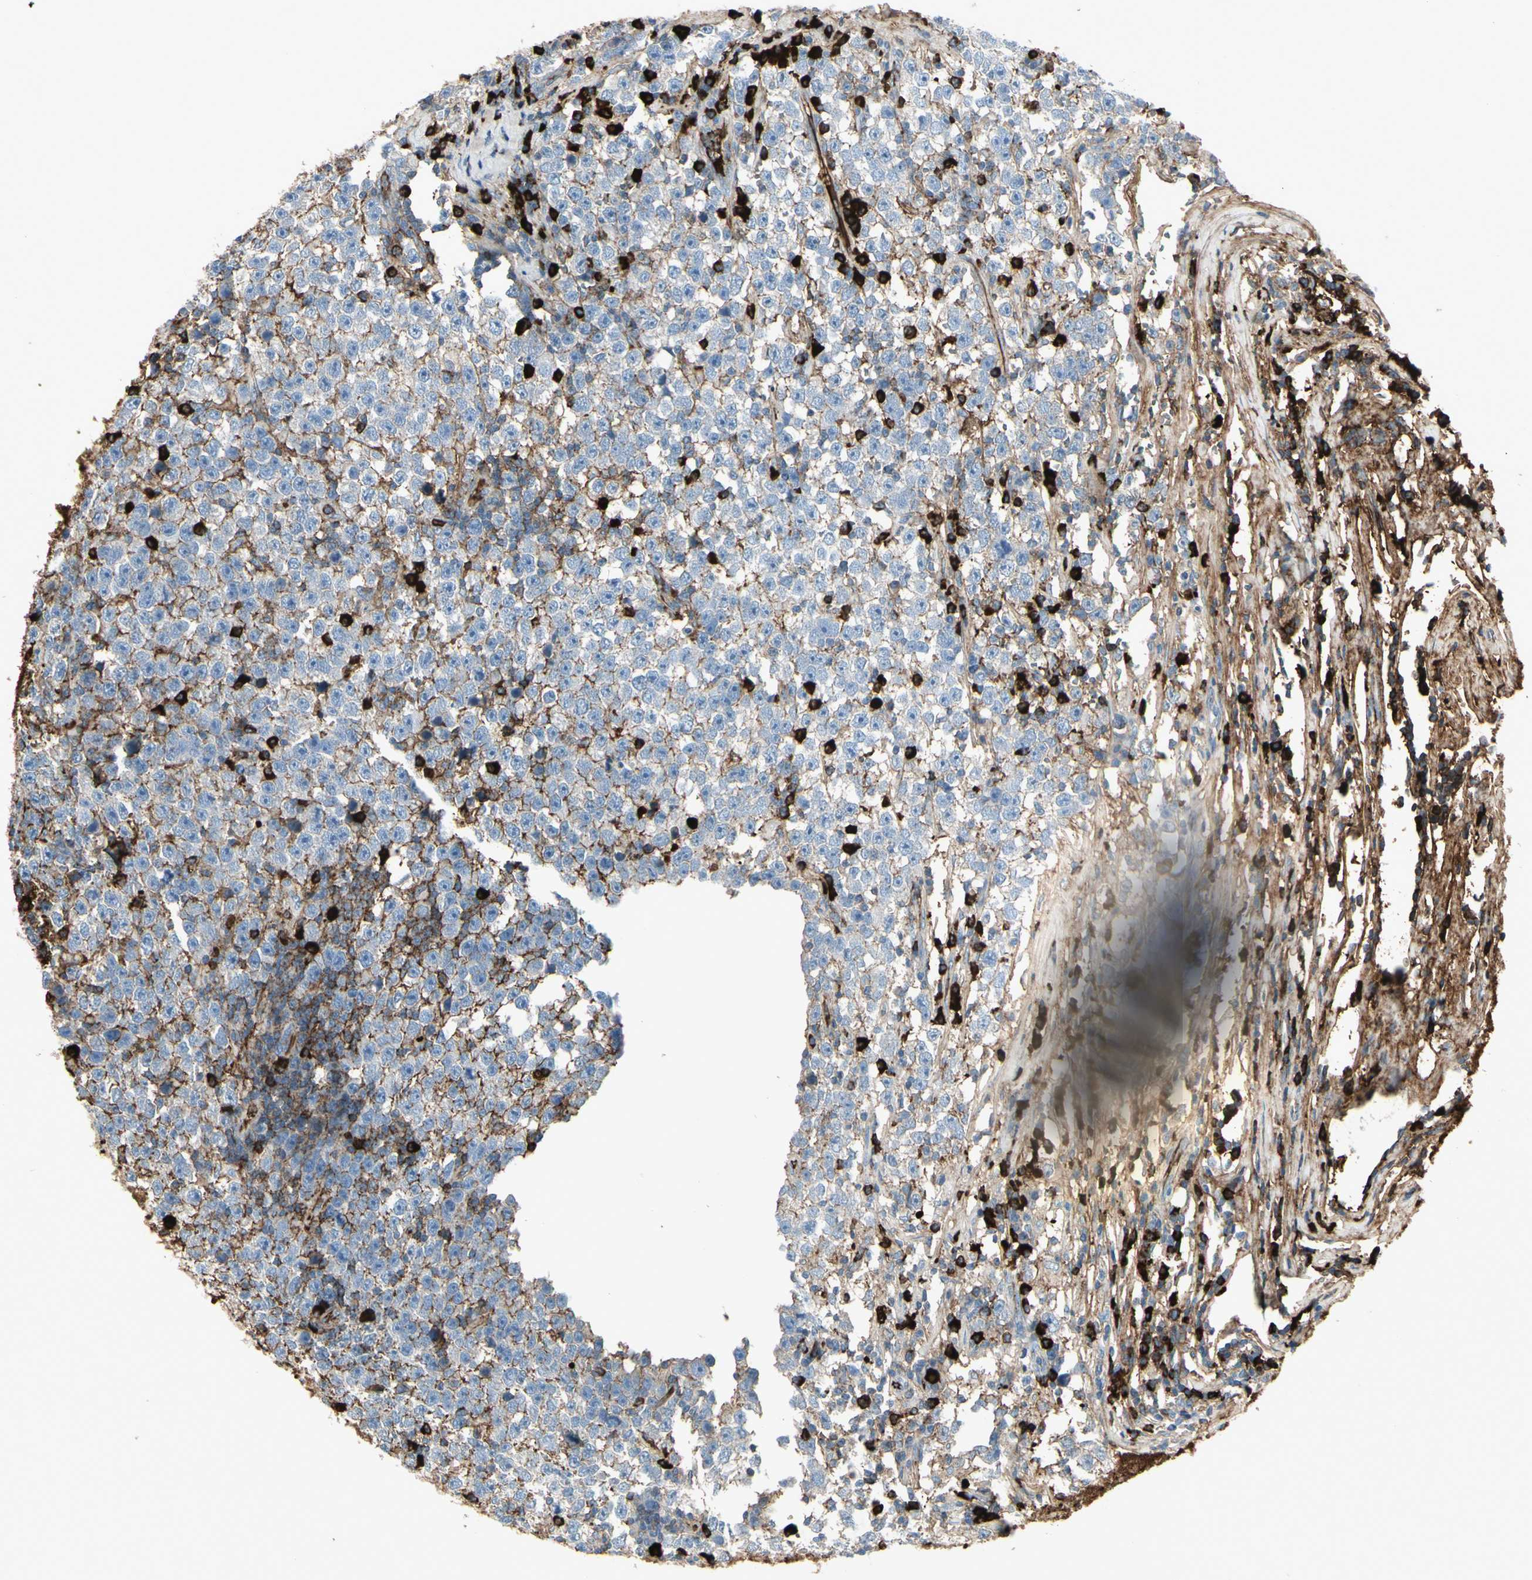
{"staining": {"intensity": "negative", "quantity": "none", "location": "none"}, "tissue": "testis cancer", "cell_type": "Tumor cells", "image_type": "cancer", "snomed": [{"axis": "morphology", "description": "Seminoma, NOS"}, {"axis": "topography", "description": "Testis"}], "caption": "Testis seminoma stained for a protein using immunohistochemistry (IHC) displays no positivity tumor cells.", "gene": "IGHG1", "patient": {"sex": "male", "age": 43}}